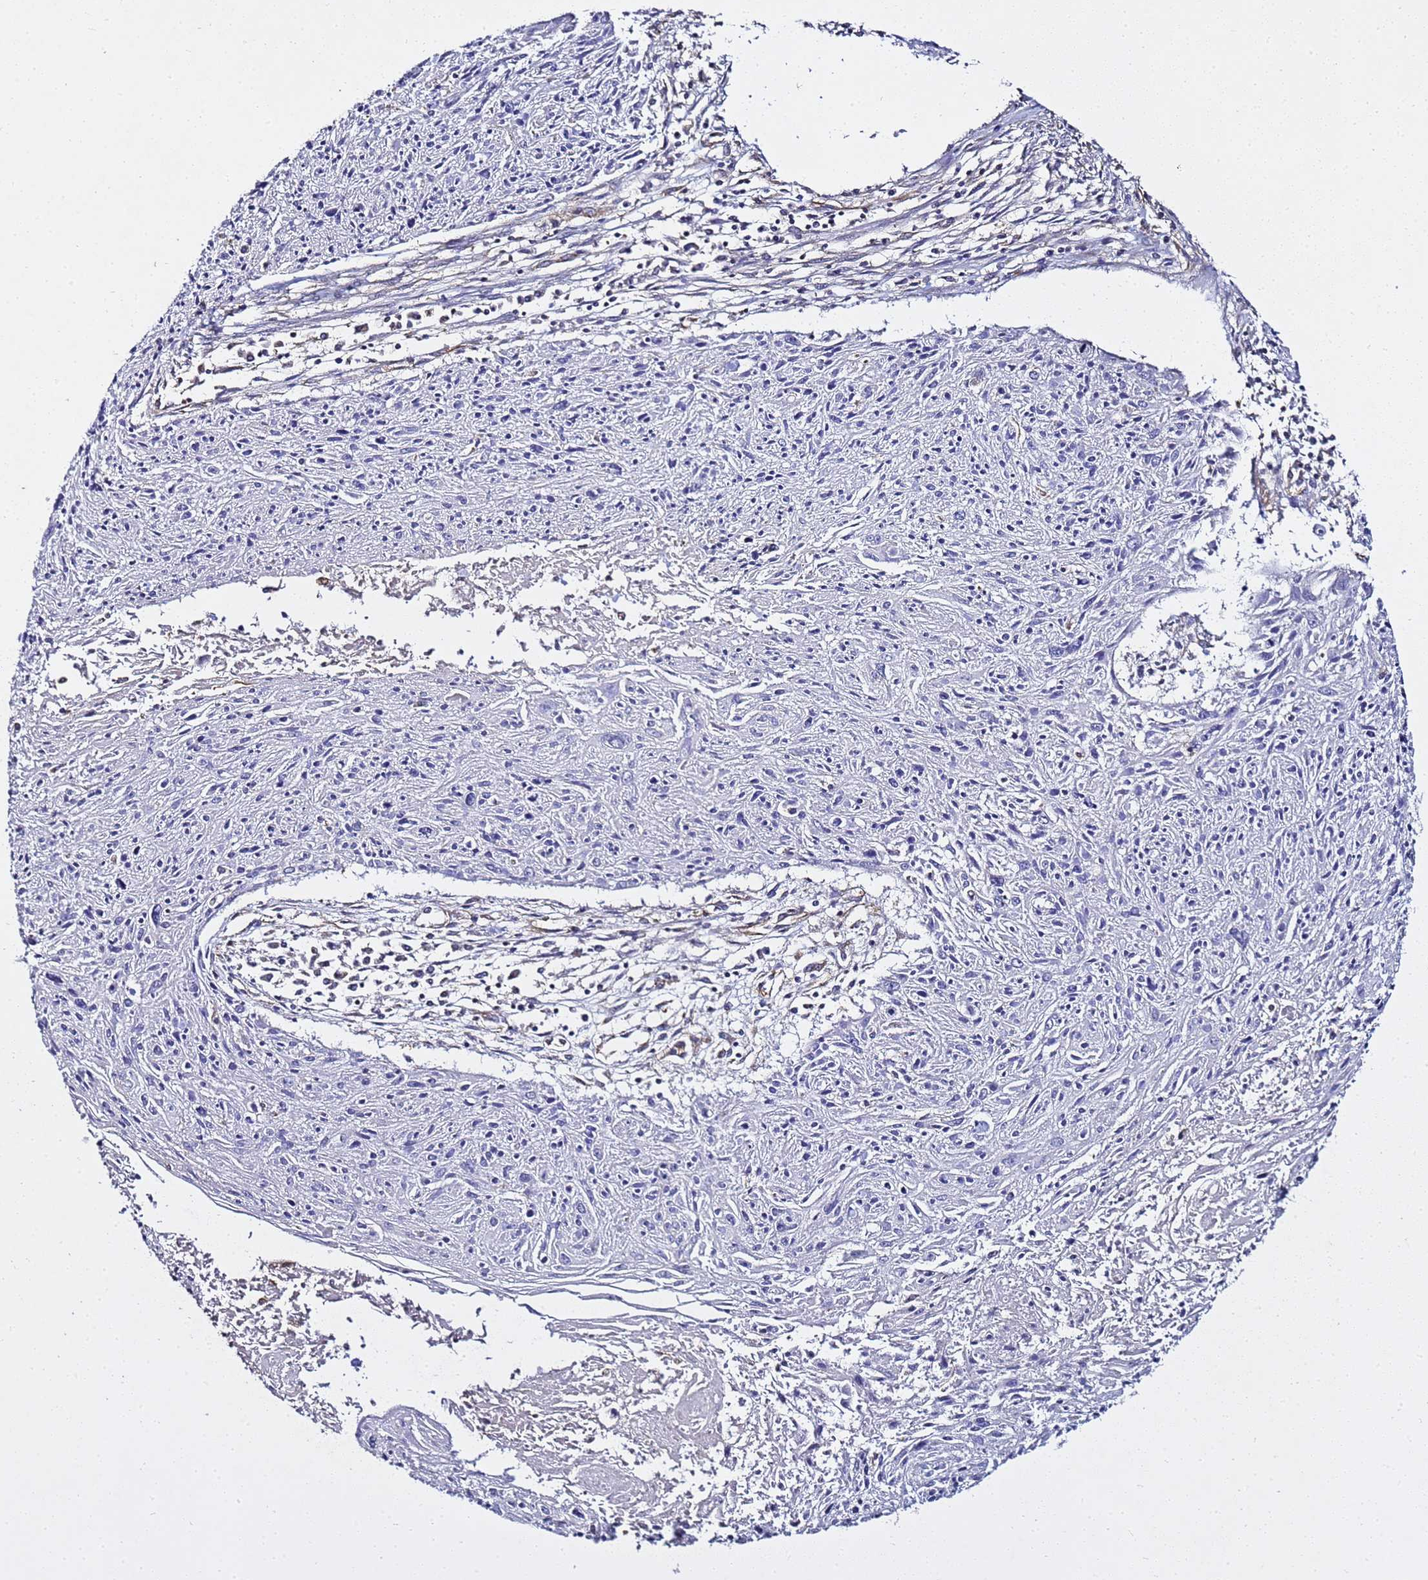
{"staining": {"intensity": "negative", "quantity": "none", "location": "none"}, "tissue": "cervical cancer", "cell_type": "Tumor cells", "image_type": "cancer", "snomed": [{"axis": "morphology", "description": "Squamous cell carcinoma, NOS"}, {"axis": "topography", "description": "Cervix"}], "caption": "Micrograph shows no protein expression in tumor cells of cervical cancer tissue.", "gene": "ENOPH1", "patient": {"sex": "female", "age": 51}}